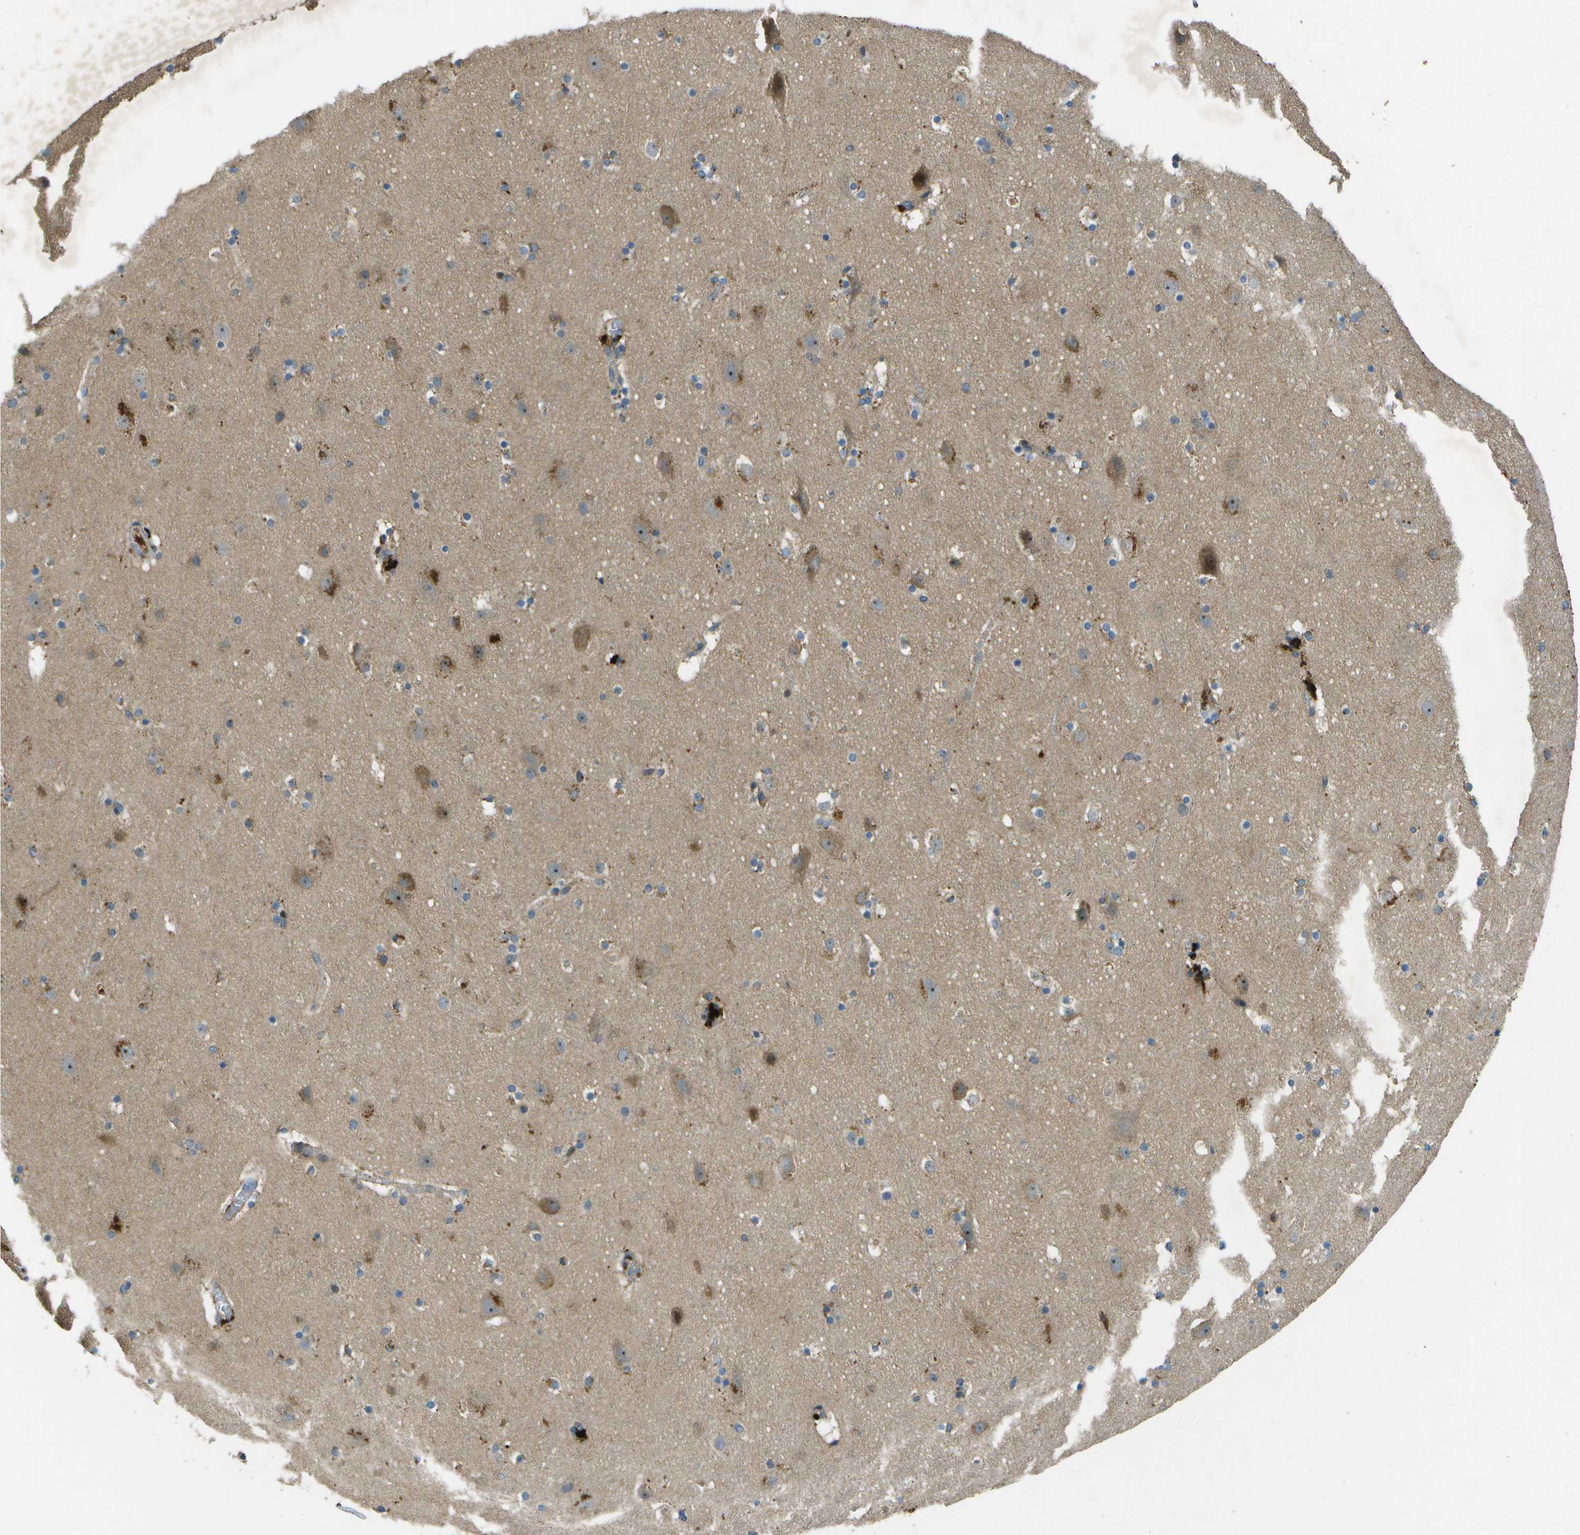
{"staining": {"intensity": "weak", "quantity": "<25%", "location": "cytoplasmic/membranous"}, "tissue": "cerebral cortex", "cell_type": "Endothelial cells", "image_type": "normal", "snomed": [{"axis": "morphology", "description": "Normal tissue, NOS"}, {"axis": "topography", "description": "Cerebral cortex"}], "caption": "The micrograph shows no staining of endothelial cells in benign cerebral cortex.", "gene": "PXYLP1", "patient": {"sex": "male", "age": 45}}